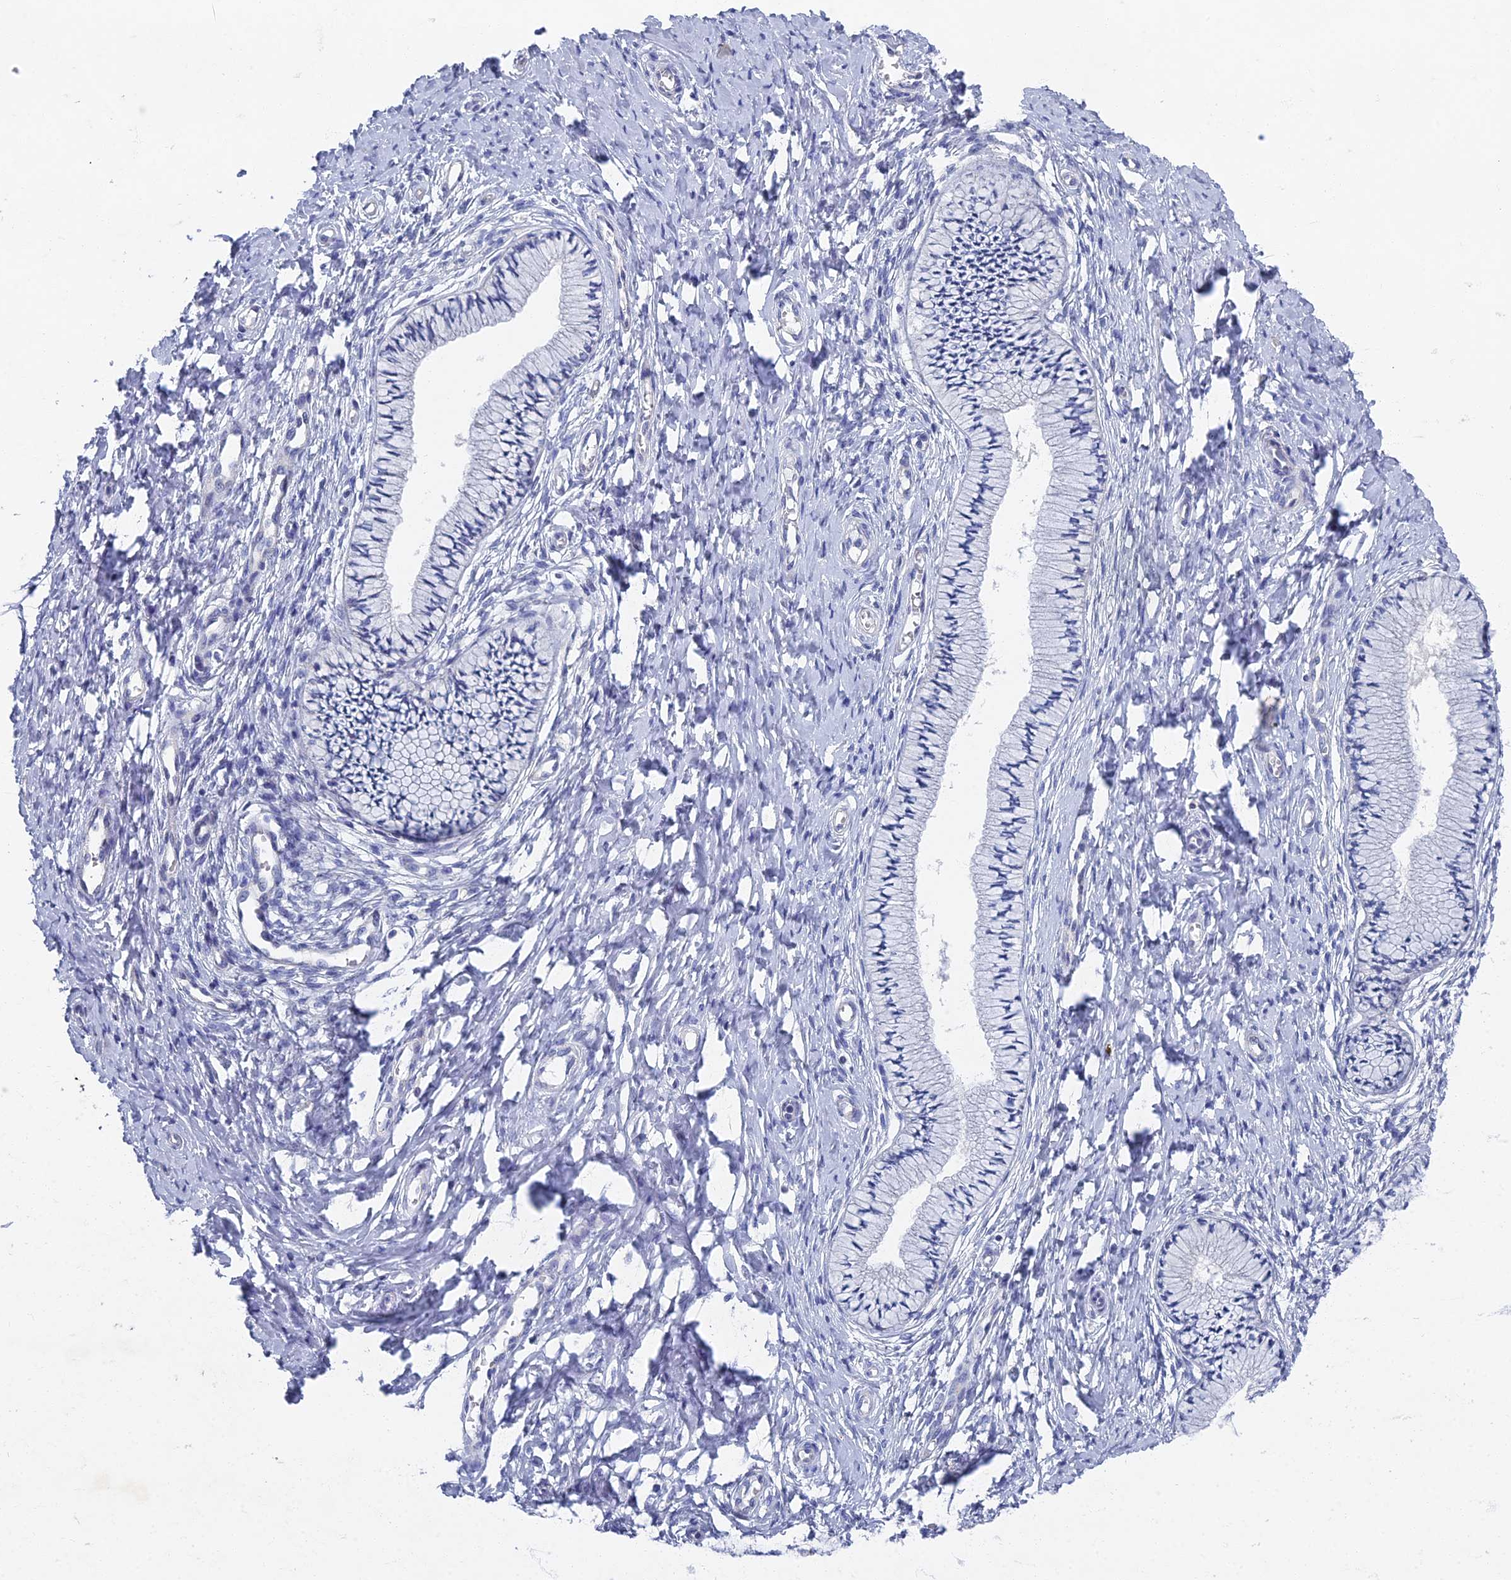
{"staining": {"intensity": "negative", "quantity": "none", "location": "none"}, "tissue": "cervix", "cell_type": "Glandular cells", "image_type": "normal", "snomed": [{"axis": "morphology", "description": "Normal tissue, NOS"}, {"axis": "topography", "description": "Cervix"}], "caption": "A micrograph of human cervix is negative for staining in glandular cells.", "gene": "SPIN4", "patient": {"sex": "female", "age": 36}}